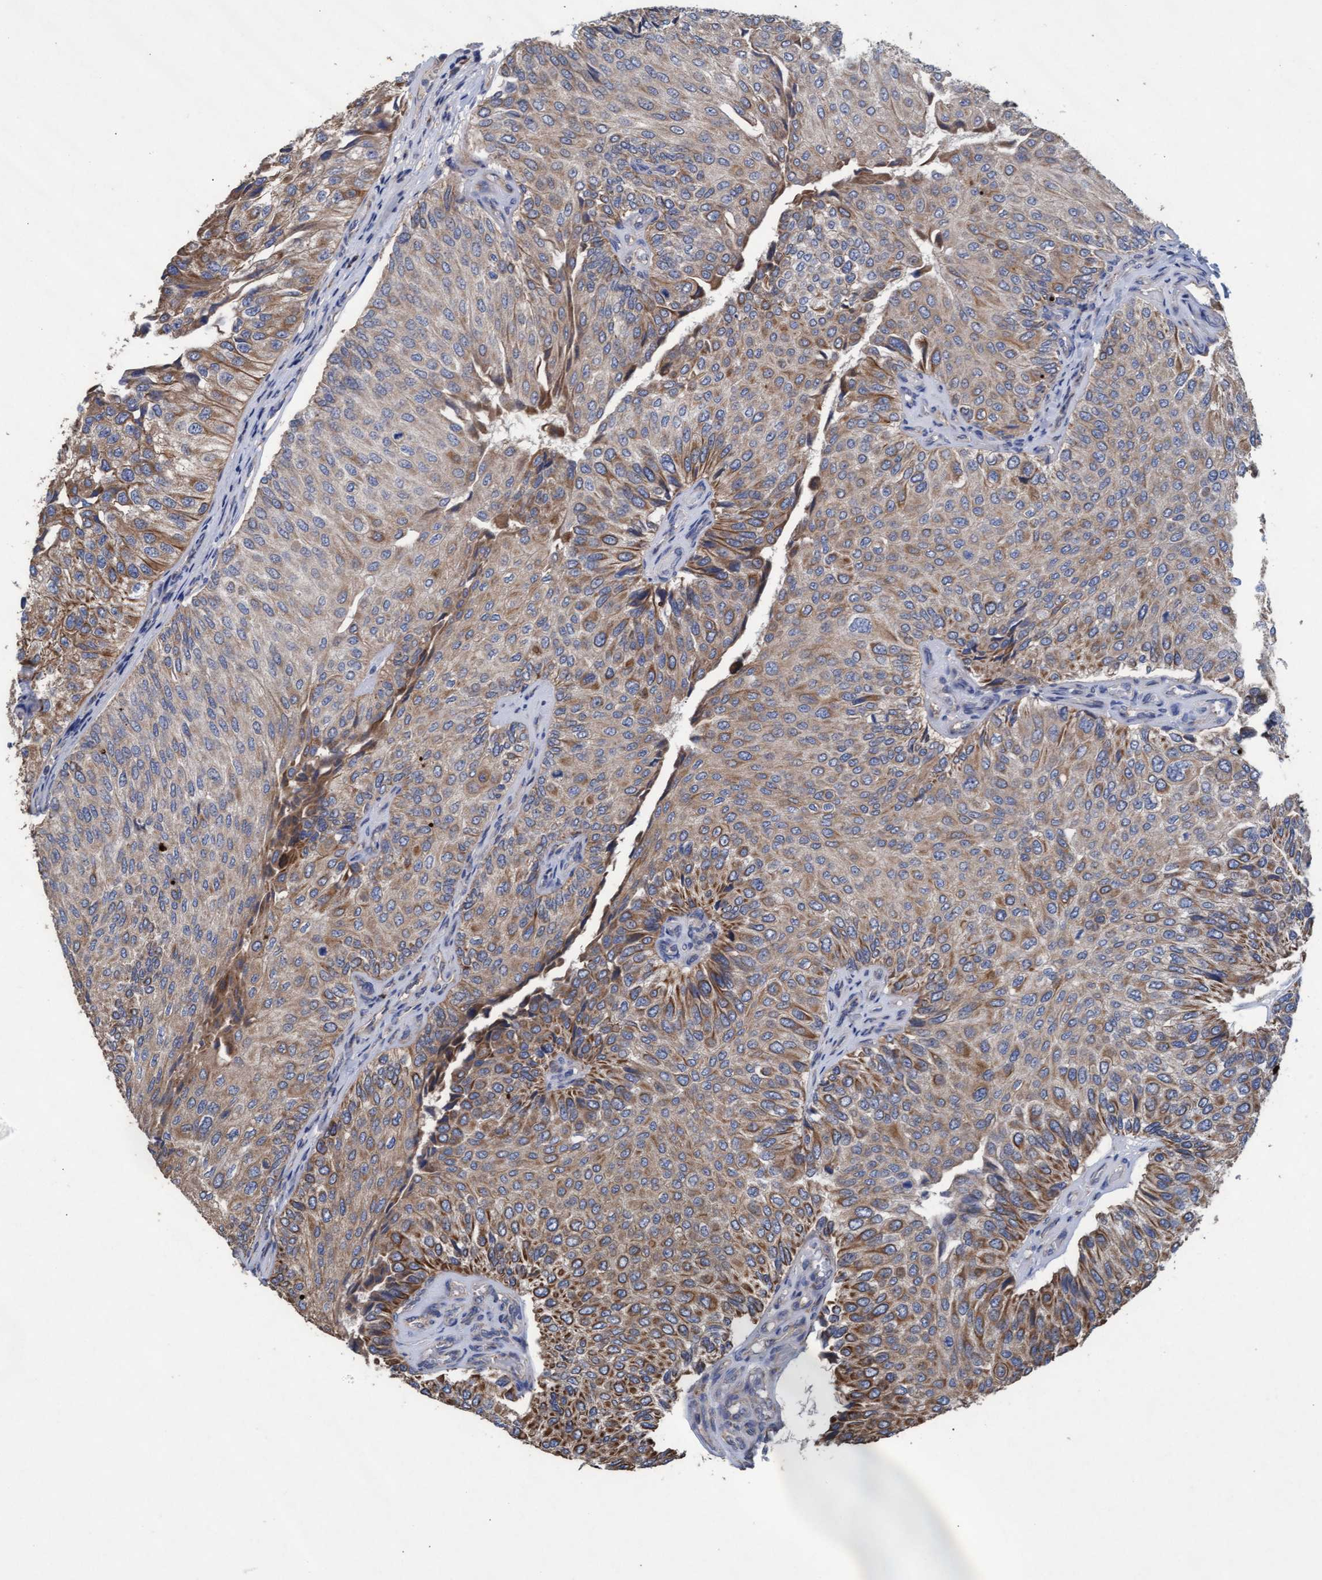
{"staining": {"intensity": "moderate", "quantity": ">75%", "location": "cytoplasmic/membranous"}, "tissue": "urothelial cancer", "cell_type": "Tumor cells", "image_type": "cancer", "snomed": [{"axis": "morphology", "description": "Urothelial carcinoma, High grade"}, {"axis": "topography", "description": "Kidney"}, {"axis": "topography", "description": "Urinary bladder"}], "caption": "Immunohistochemical staining of high-grade urothelial carcinoma reveals moderate cytoplasmic/membranous protein expression in approximately >75% of tumor cells.", "gene": "MRPL38", "patient": {"sex": "male", "age": 77}}